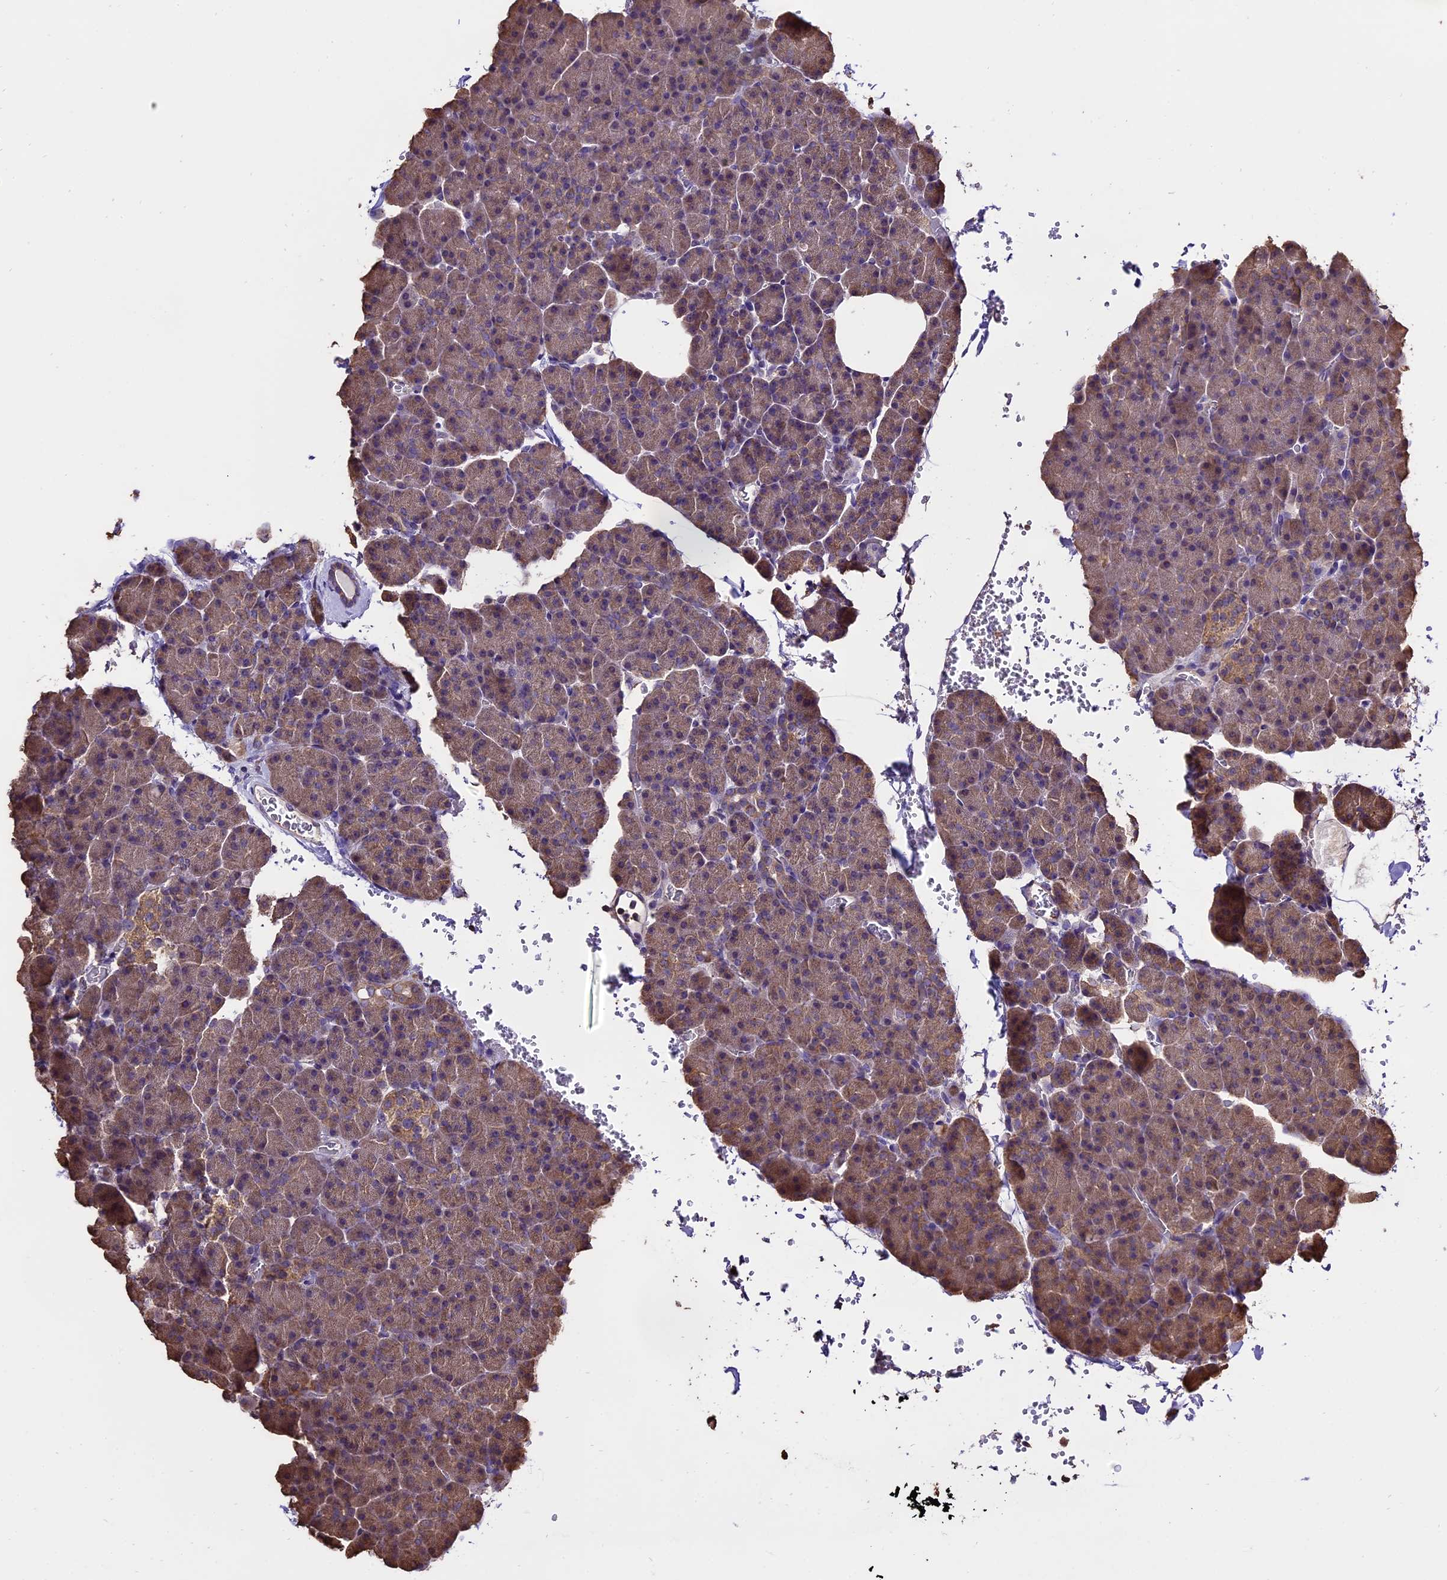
{"staining": {"intensity": "weak", "quantity": "25%-75%", "location": "cytoplasmic/membranous"}, "tissue": "pancreas", "cell_type": "Exocrine glandular cells", "image_type": "normal", "snomed": [{"axis": "morphology", "description": "Normal tissue, NOS"}, {"axis": "topography", "description": "Pancreas"}], "caption": "Immunohistochemistry (IHC) photomicrograph of unremarkable pancreas stained for a protein (brown), which shows low levels of weak cytoplasmic/membranous expression in about 25%-75% of exocrine glandular cells.", "gene": "PGPEP1L", "patient": {"sex": "female", "age": 35}}